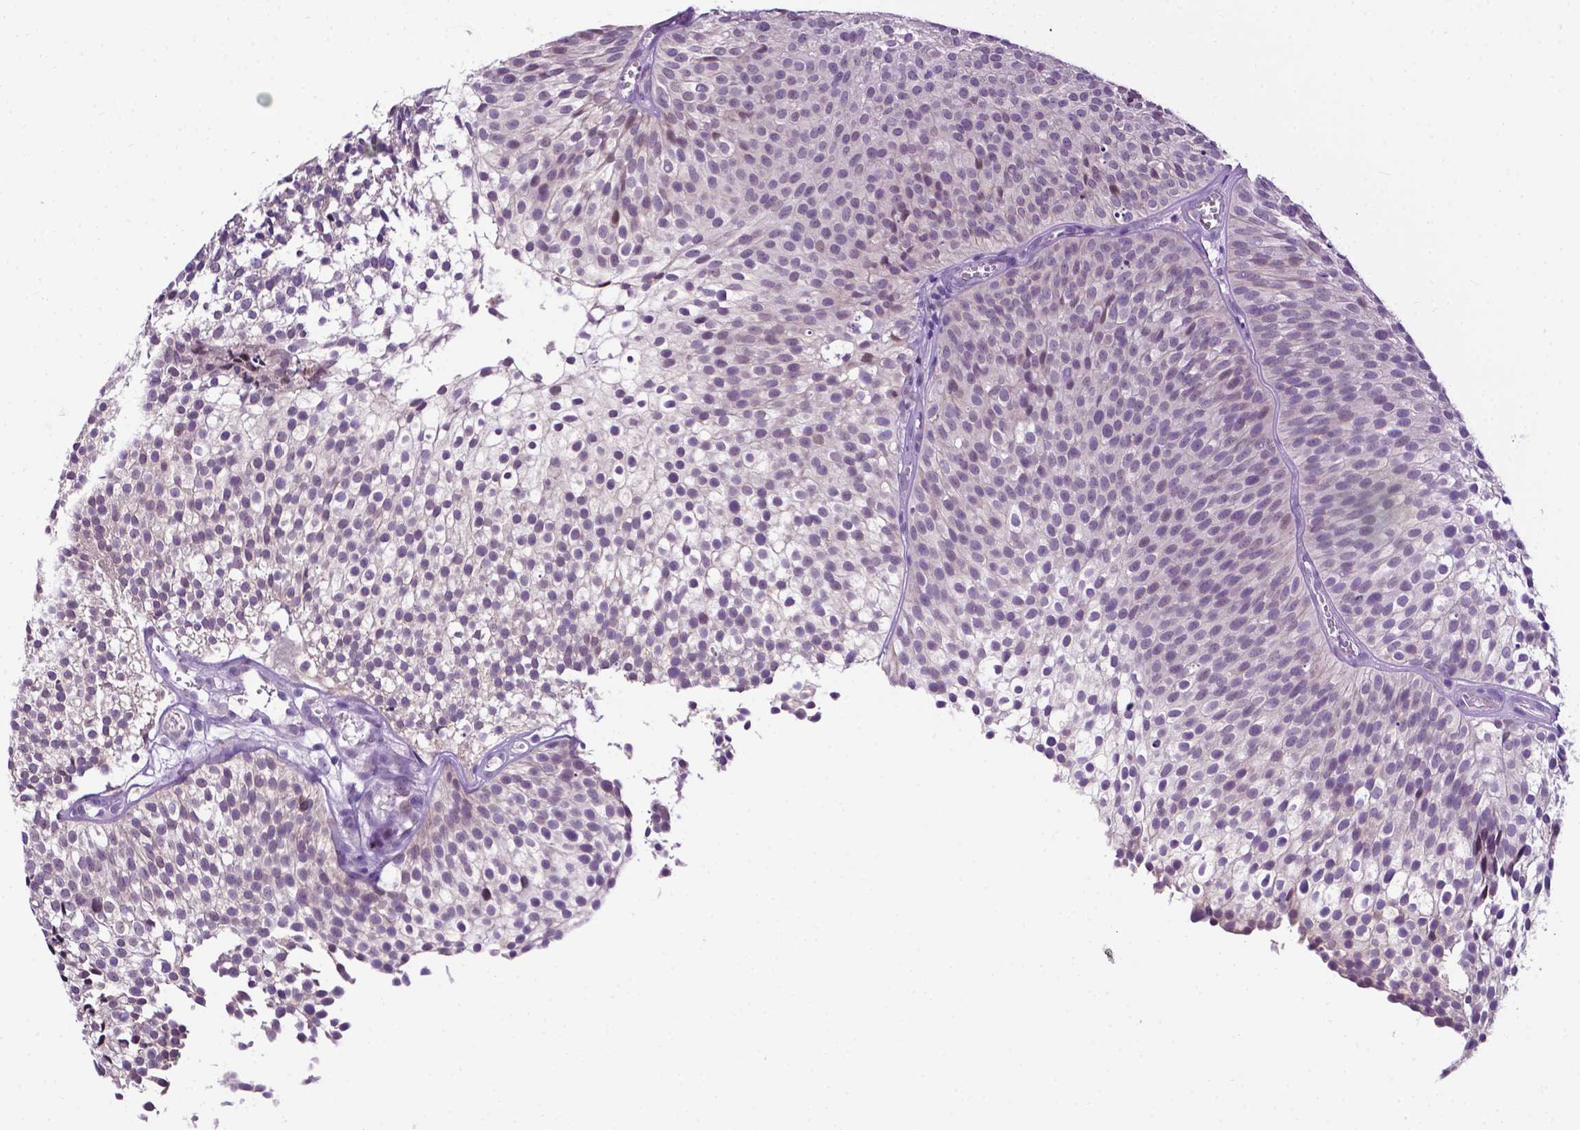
{"staining": {"intensity": "negative", "quantity": "none", "location": "none"}, "tissue": "urothelial cancer", "cell_type": "Tumor cells", "image_type": "cancer", "snomed": [{"axis": "morphology", "description": "Urothelial carcinoma, Low grade"}, {"axis": "topography", "description": "Urinary bladder"}], "caption": "This is an immunohistochemistry (IHC) histopathology image of human urothelial cancer. There is no positivity in tumor cells.", "gene": "MMP27", "patient": {"sex": "male", "age": 91}}